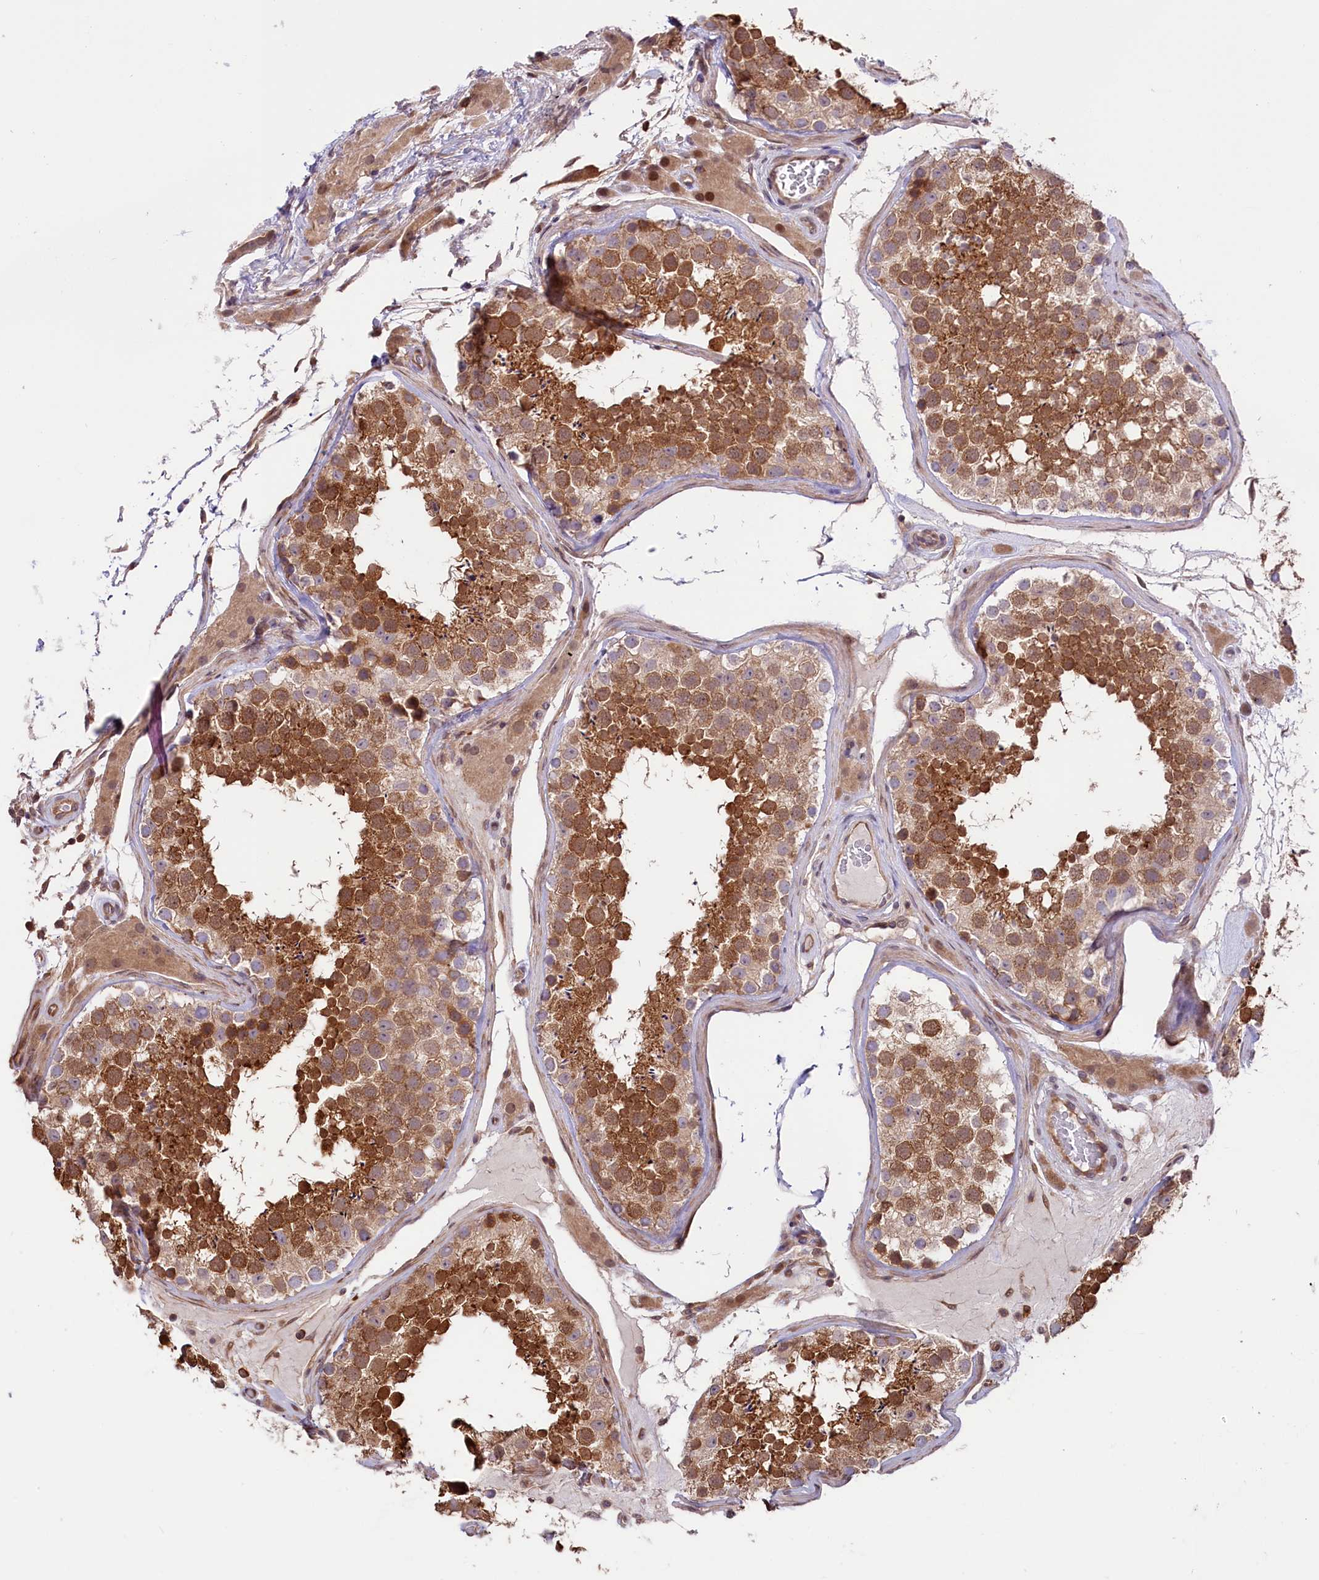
{"staining": {"intensity": "strong", "quantity": ">75%", "location": "cytoplasmic/membranous,nuclear"}, "tissue": "testis", "cell_type": "Cells in seminiferous ducts", "image_type": "normal", "snomed": [{"axis": "morphology", "description": "Normal tissue, NOS"}, {"axis": "topography", "description": "Testis"}], "caption": "Immunohistochemistry (IHC) (DAB (3,3'-diaminobenzidine)) staining of normal human testis exhibits strong cytoplasmic/membranous,nuclear protein staining in approximately >75% of cells in seminiferous ducts. The protein is stained brown, and the nuclei are stained in blue (DAB (3,3'-diaminobenzidine) IHC with brightfield microscopy, high magnification).", "gene": "RIC8A", "patient": {"sex": "male", "age": 46}}